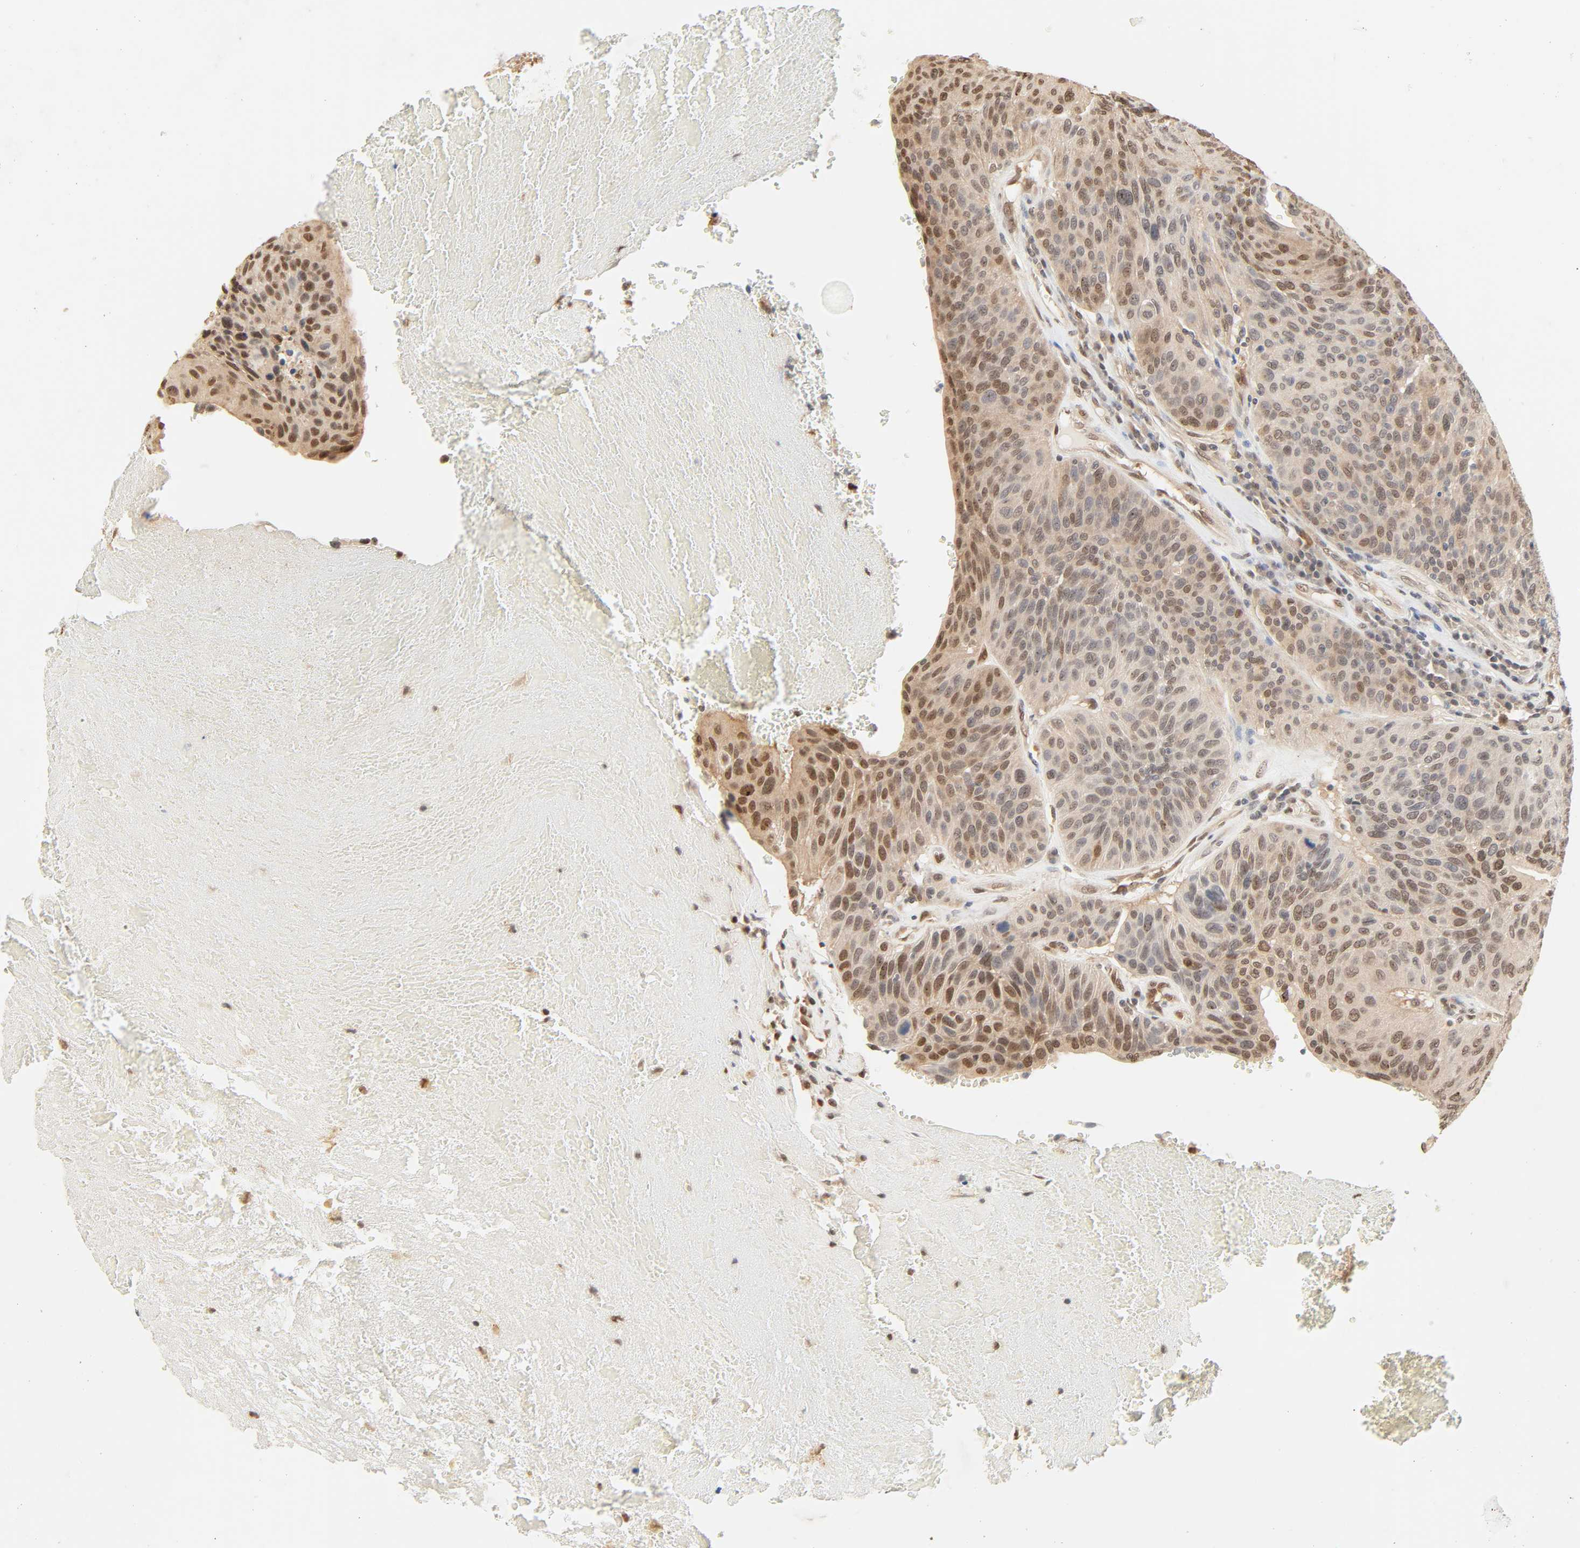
{"staining": {"intensity": "moderate", "quantity": "25%-75%", "location": "cytoplasmic/membranous,nuclear"}, "tissue": "urothelial cancer", "cell_type": "Tumor cells", "image_type": "cancer", "snomed": [{"axis": "morphology", "description": "Urothelial carcinoma, High grade"}, {"axis": "topography", "description": "Urinary bladder"}], "caption": "This micrograph displays immunohistochemistry staining of urothelial cancer, with medium moderate cytoplasmic/membranous and nuclear expression in approximately 25%-75% of tumor cells.", "gene": "UBC", "patient": {"sex": "male", "age": 66}}